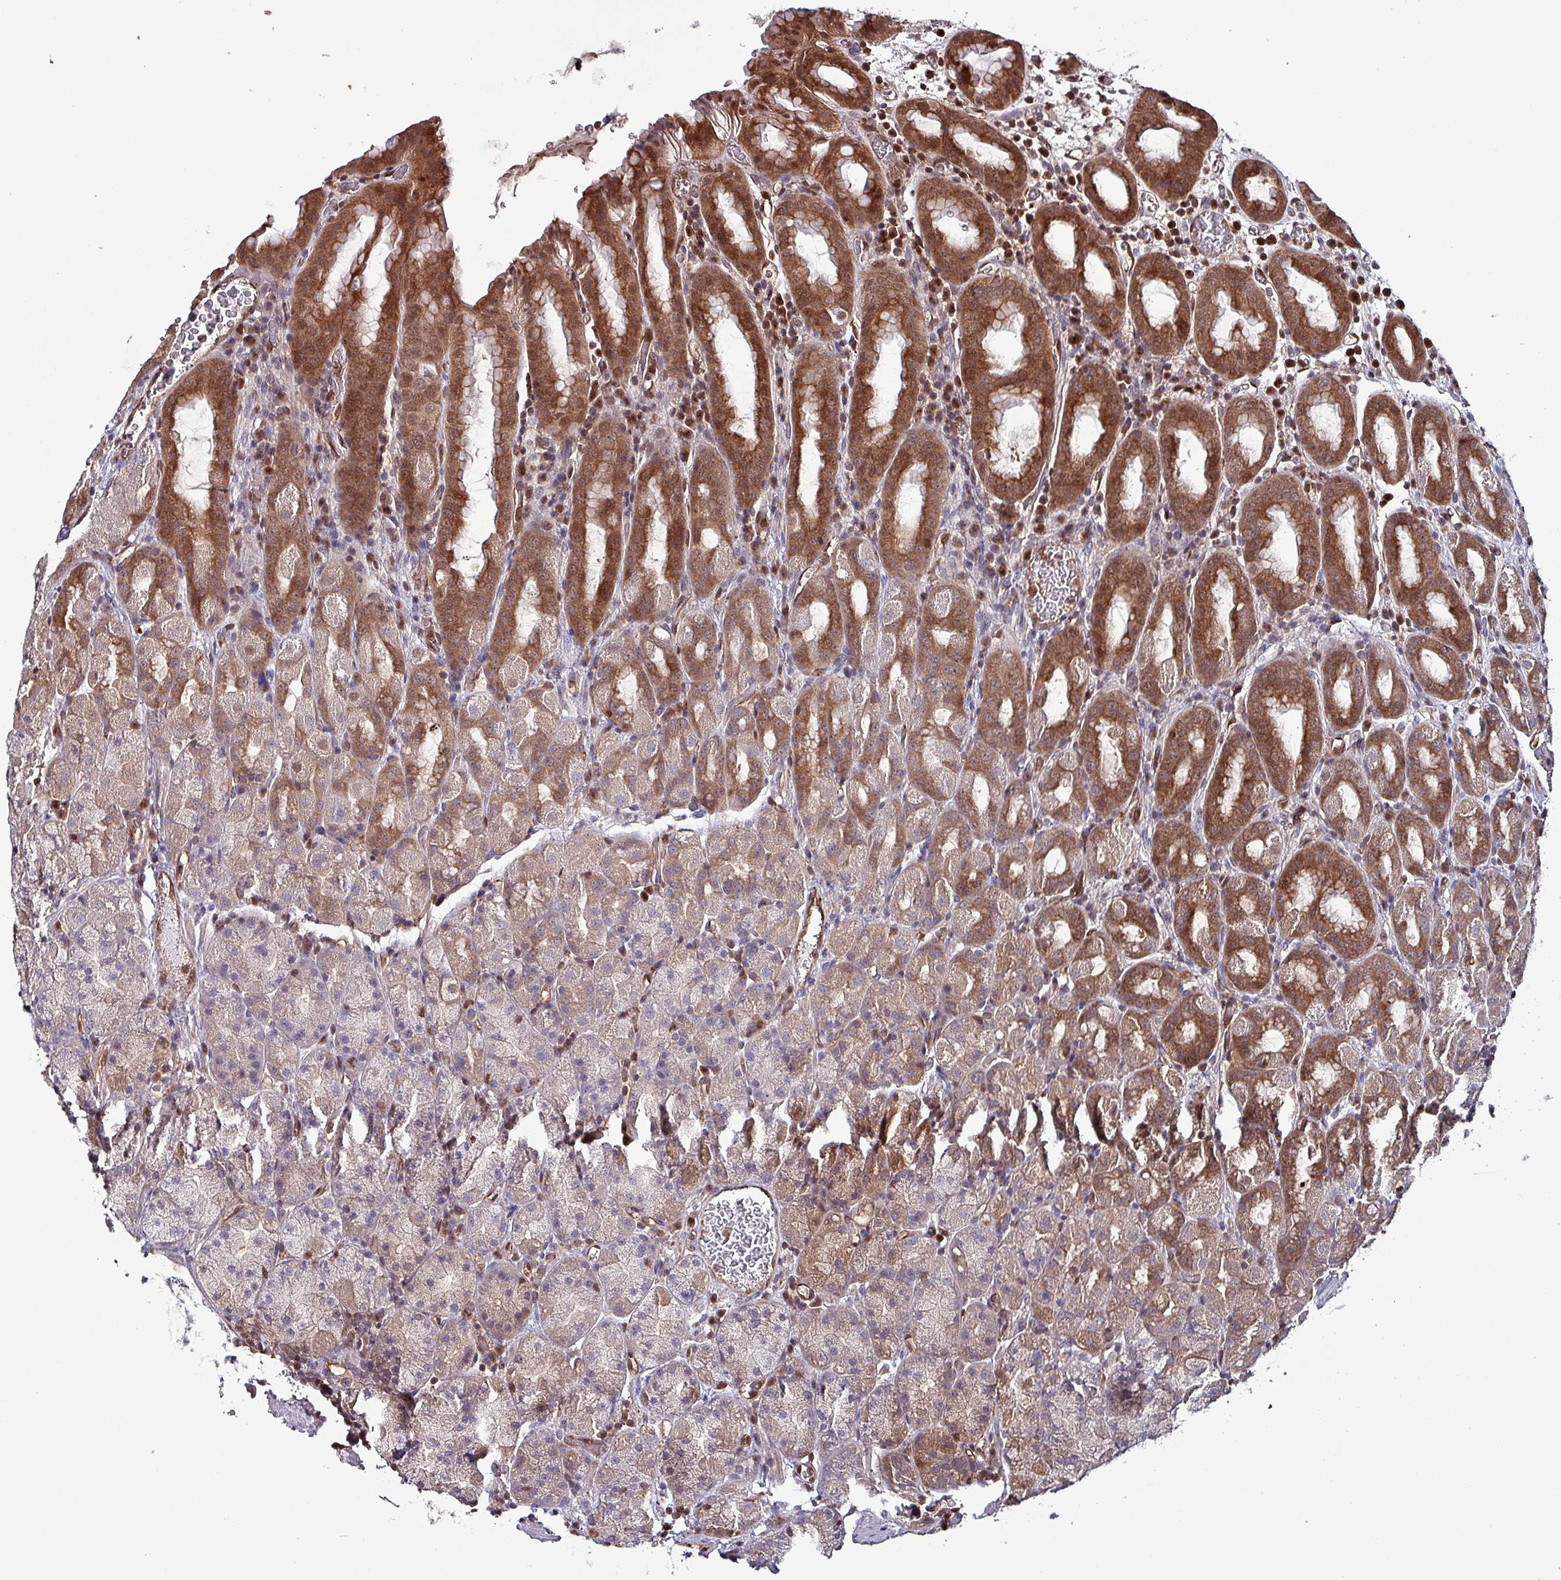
{"staining": {"intensity": "strong", "quantity": "25%-75%", "location": "cytoplasmic/membranous,nuclear"}, "tissue": "stomach", "cell_type": "Glandular cells", "image_type": "normal", "snomed": [{"axis": "morphology", "description": "Normal tissue, NOS"}, {"axis": "topography", "description": "Stomach, upper"}, {"axis": "topography", "description": "Stomach, lower"}, {"axis": "topography", "description": "Small intestine"}], "caption": "Immunohistochemistry (IHC) photomicrograph of normal stomach: stomach stained using immunohistochemistry (IHC) exhibits high levels of strong protein expression localized specifically in the cytoplasmic/membranous,nuclear of glandular cells, appearing as a cytoplasmic/membranous,nuclear brown color.", "gene": "PSMB8", "patient": {"sex": "male", "age": 68}}